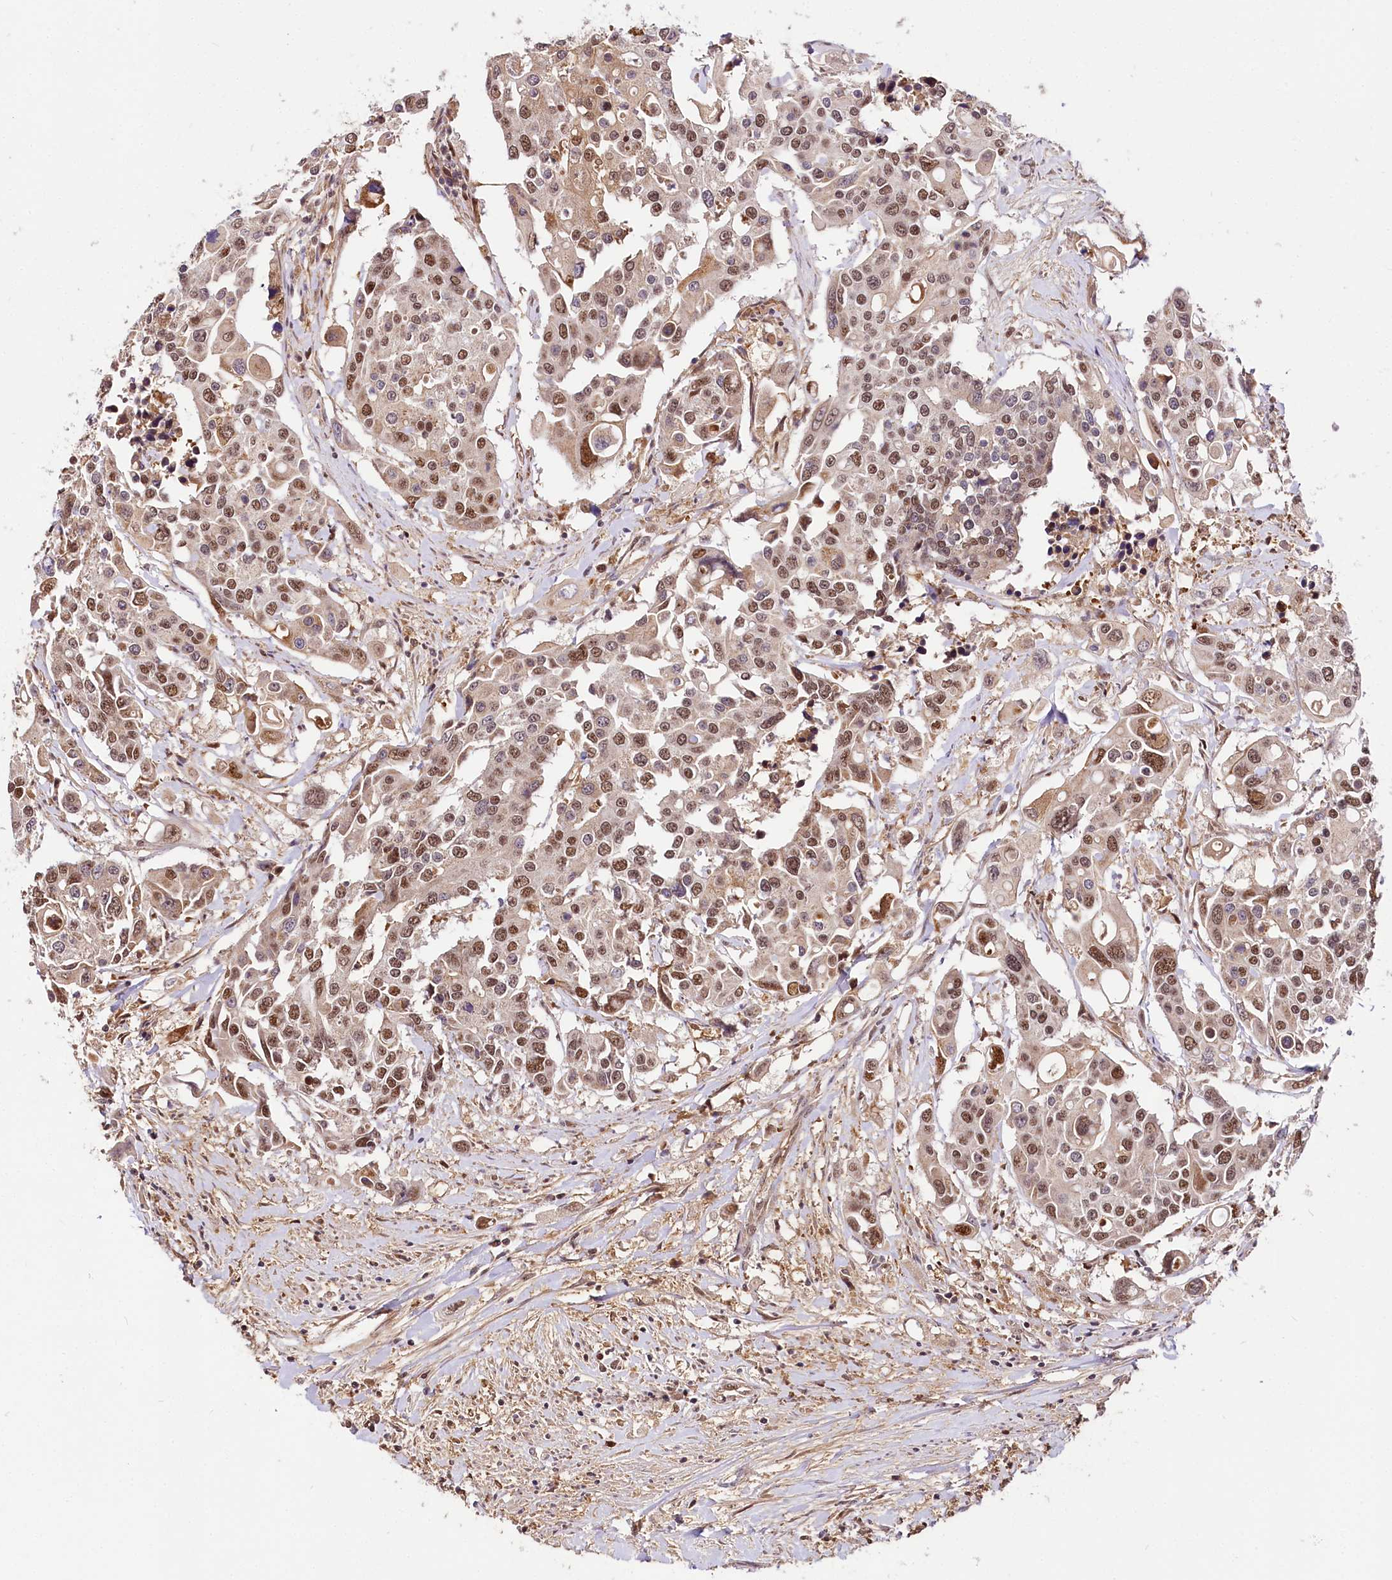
{"staining": {"intensity": "moderate", "quantity": ">75%", "location": "nuclear"}, "tissue": "colorectal cancer", "cell_type": "Tumor cells", "image_type": "cancer", "snomed": [{"axis": "morphology", "description": "Adenocarcinoma, NOS"}, {"axis": "topography", "description": "Colon"}], "caption": "IHC (DAB) staining of colorectal cancer (adenocarcinoma) displays moderate nuclear protein staining in approximately >75% of tumor cells.", "gene": "GNL3L", "patient": {"sex": "male", "age": 77}}